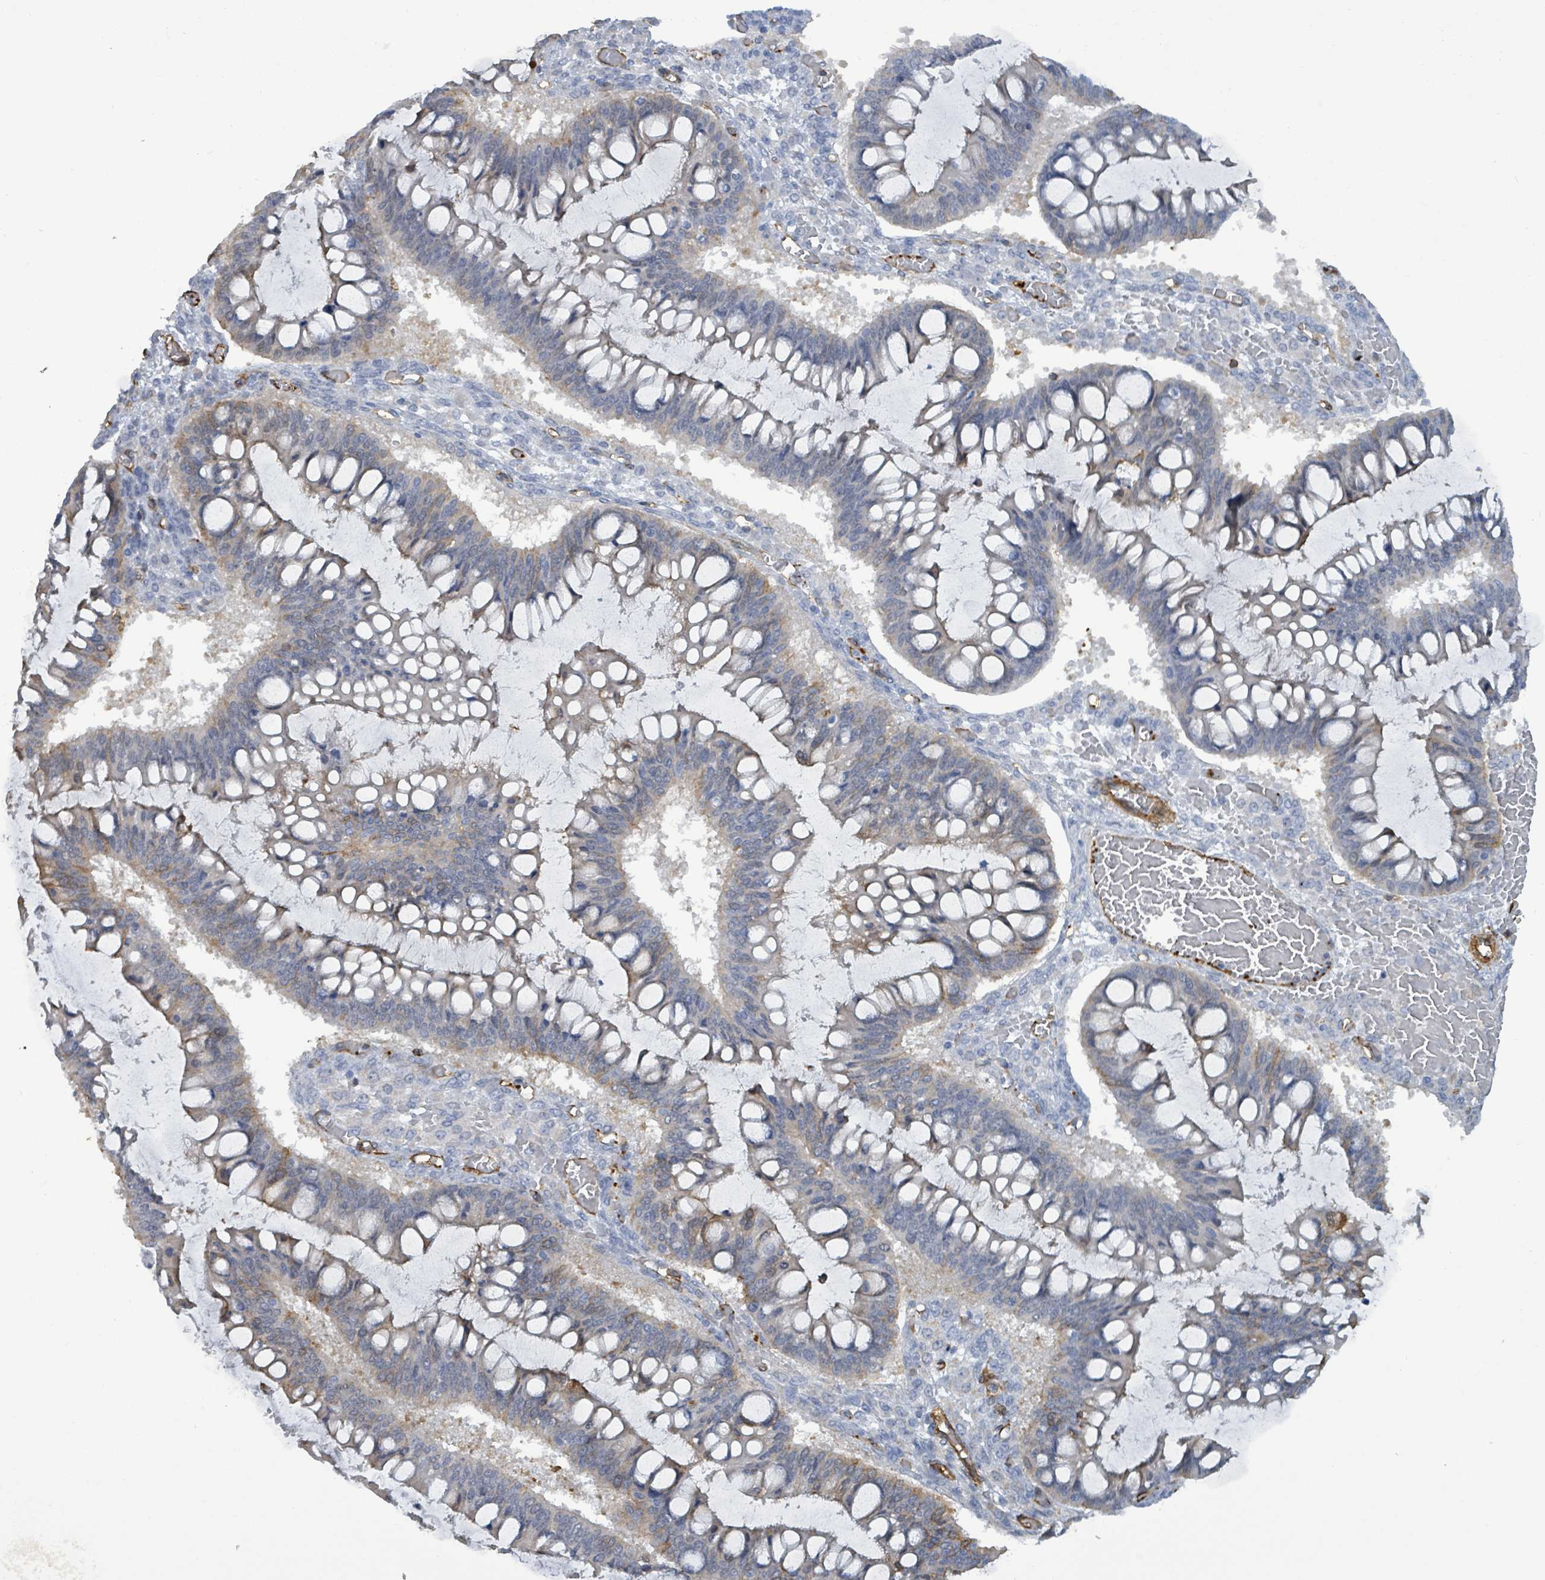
{"staining": {"intensity": "weak", "quantity": "25%-75%", "location": "cytoplasmic/membranous"}, "tissue": "ovarian cancer", "cell_type": "Tumor cells", "image_type": "cancer", "snomed": [{"axis": "morphology", "description": "Cystadenocarcinoma, mucinous, NOS"}, {"axis": "topography", "description": "Ovary"}], "caption": "Immunohistochemistry (IHC) of human mucinous cystadenocarcinoma (ovarian) shows low levels of weak cytoplasmic/membranous expression in approximately 25%-75% of tumor cells.", "gene": "PRKRIP1", "patient": {"sex": "female", "age": 73}}